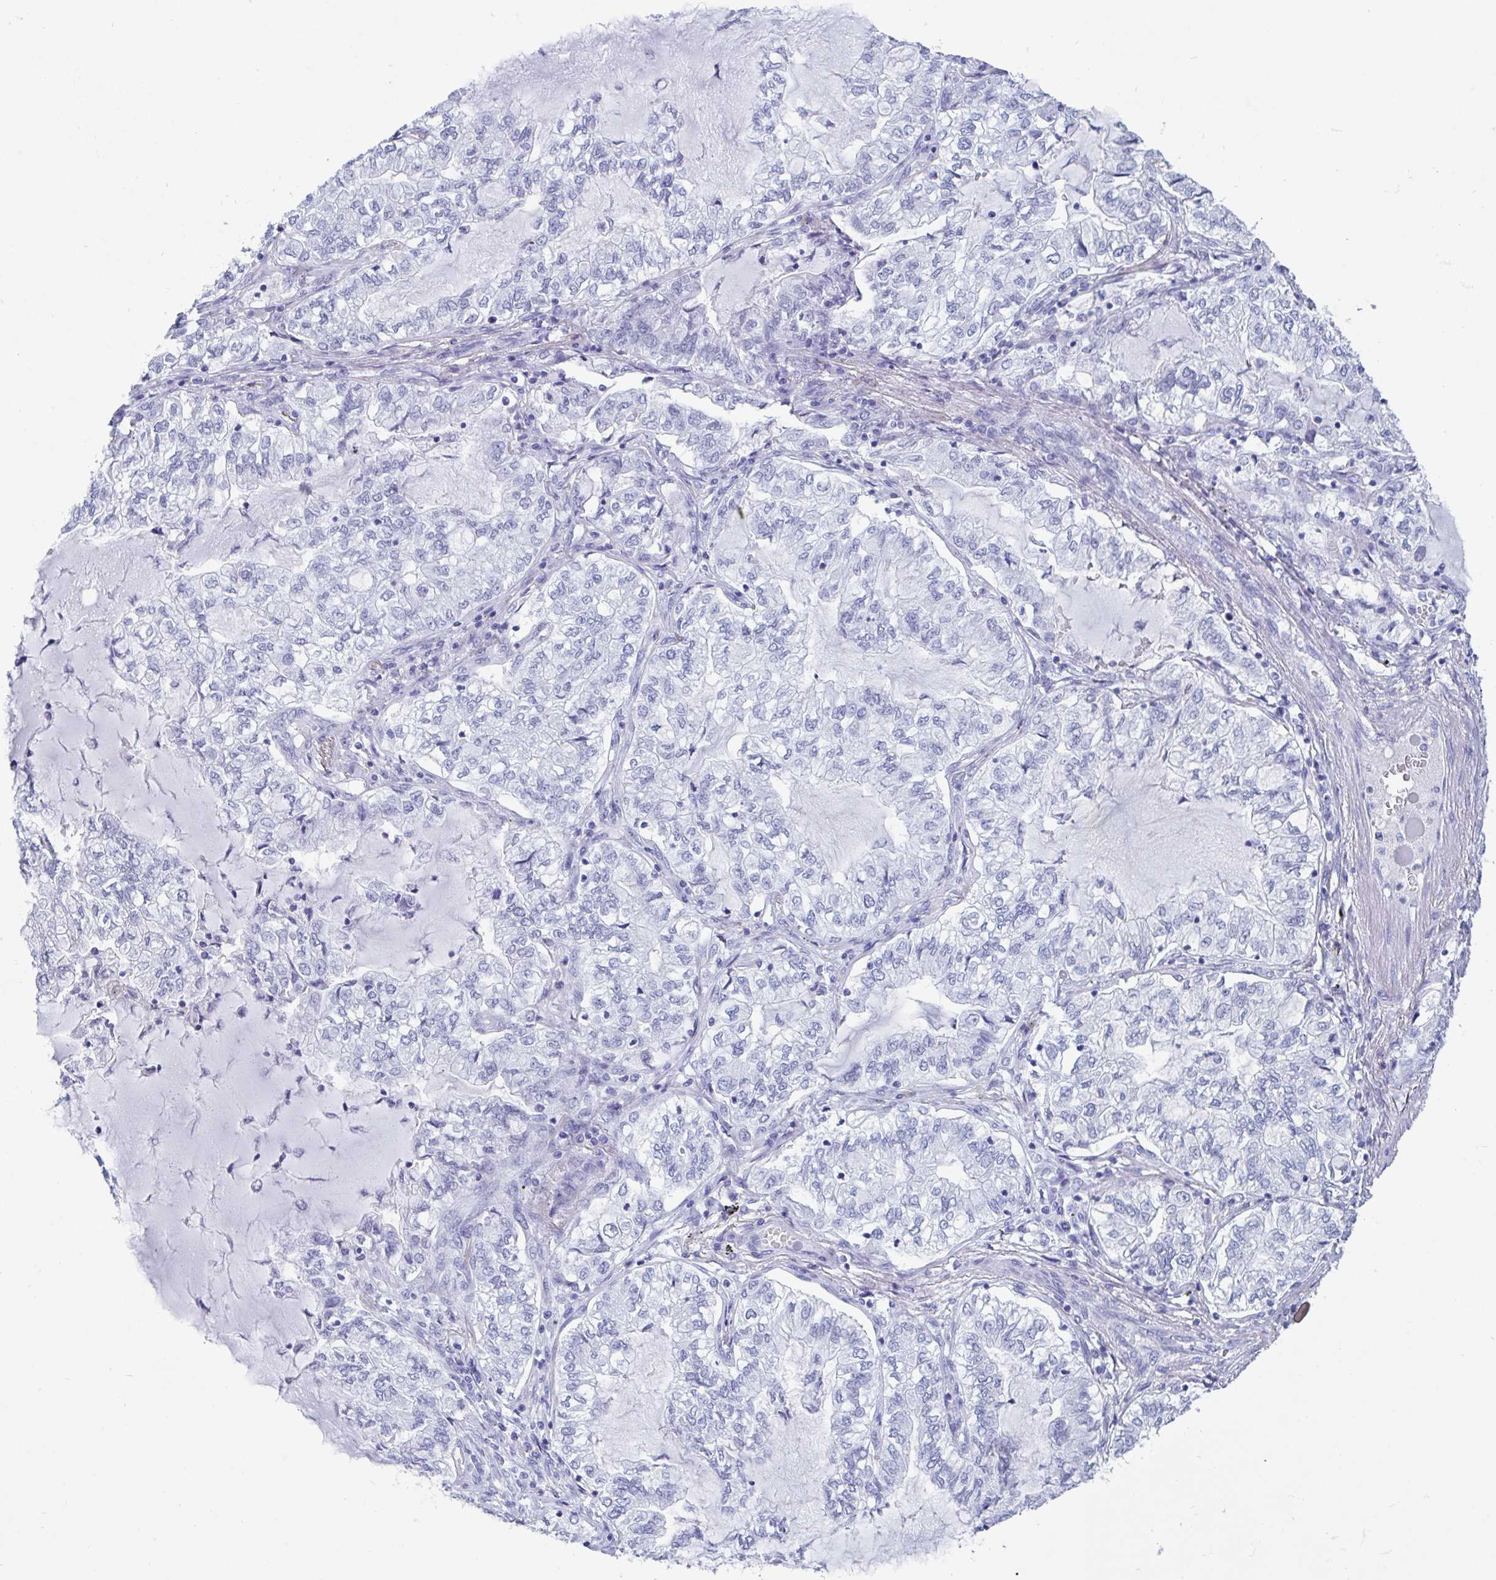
{"staining": {"intensity": "negative", "quantity": "none", "location": "none"}, "tissue": "lung cancer", "cell_type": "Tumor cells", "image_type": "cancer", "snomed": [{"axis": "morphology", "description": "Adenocarcinoma, NOS"}, {"axis": "topography", "description": "Lymph node"}, {"axis": "topography", "description": "Lung"}], "caption": "Photomicrograph shows no significant protein expression in tumor cells of lung cancer (adenocarcinoma).", "gene": "CDX4", "patient": {"sex": "male", "age": 66}}